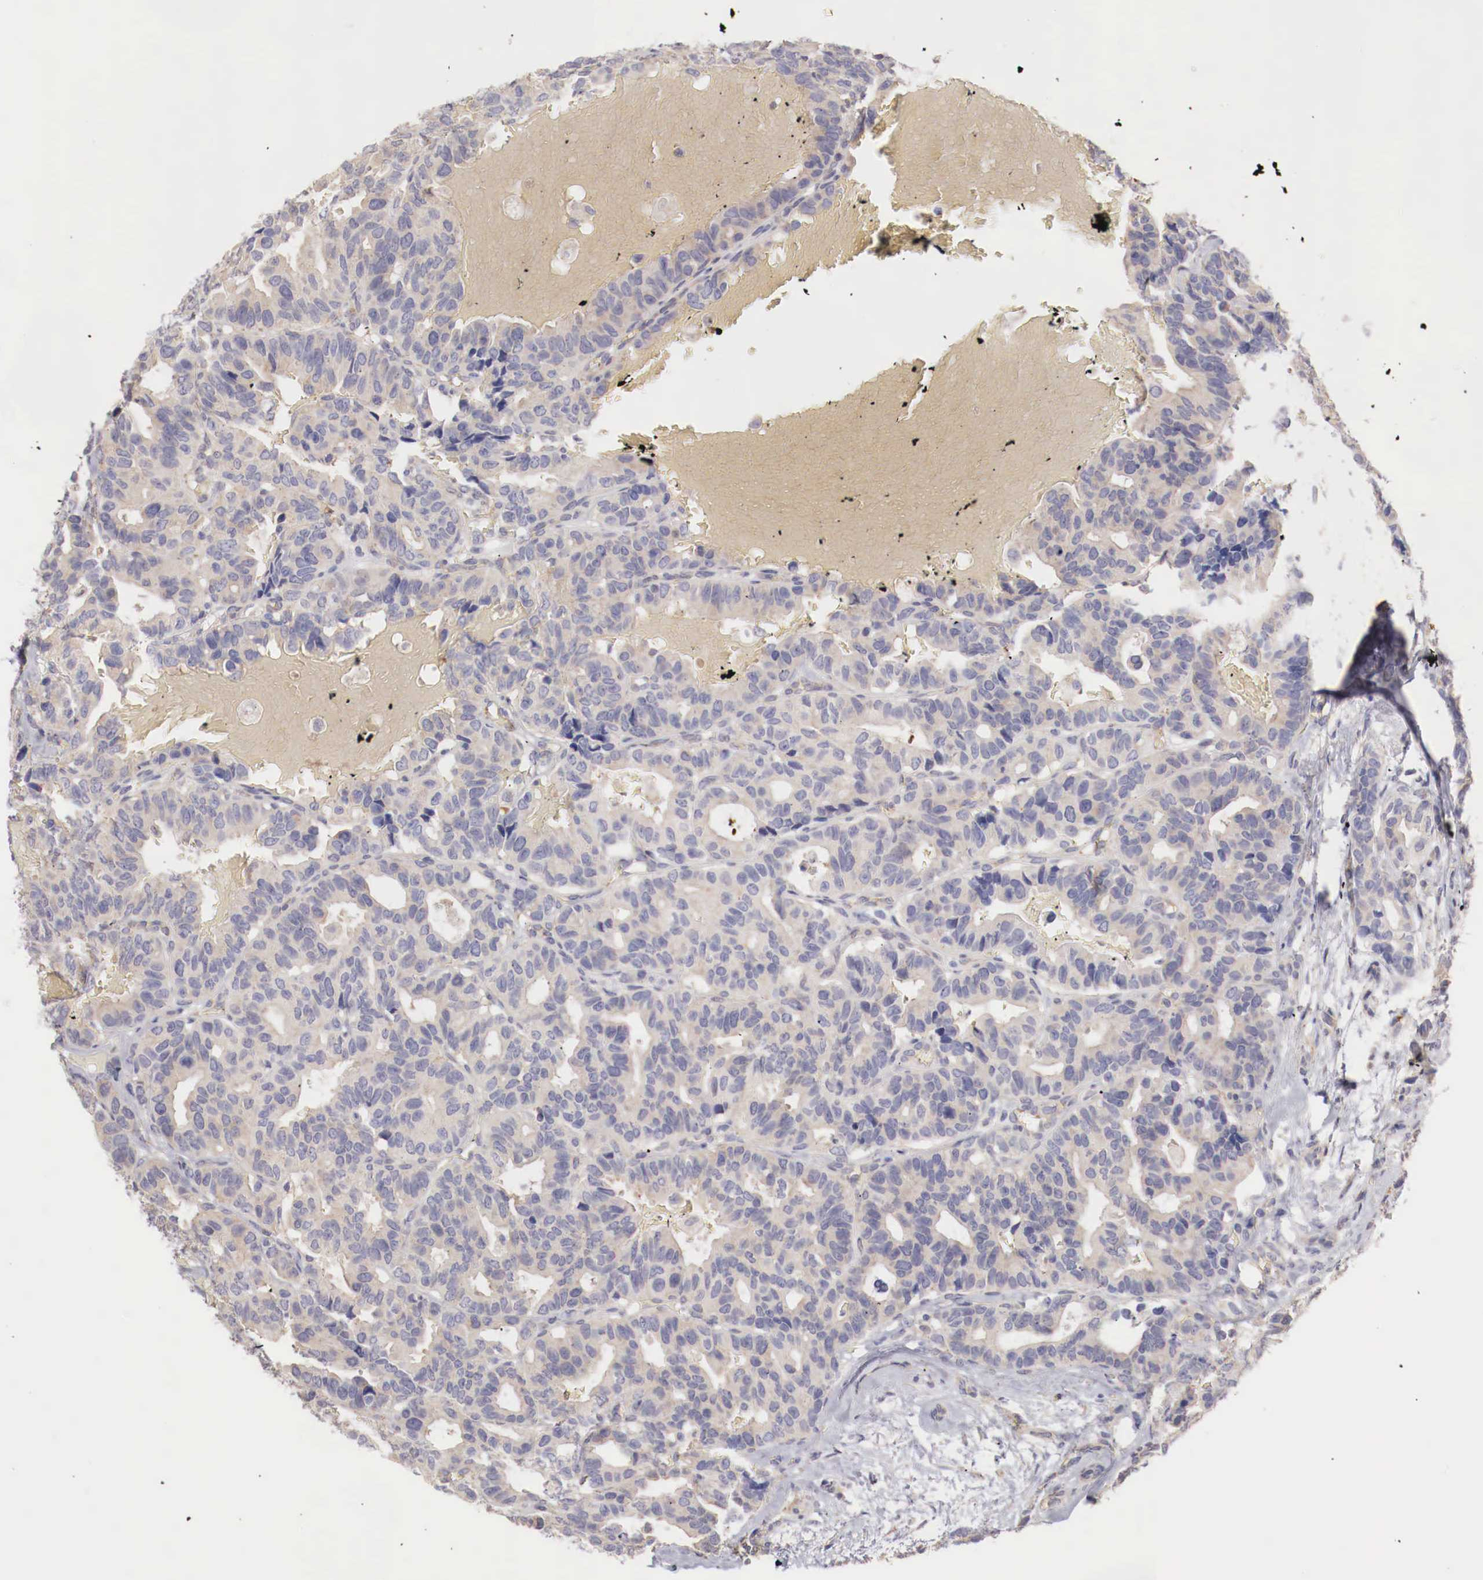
{"staining": {"intensity": "weak", "quantity": "25%-75%", "location": "cytoplasmic/membranous"}, "tissue": "breast cancer", "cell_type": "Tumor cells", "image_type": "cancer", "snomed": [{"axis": "morphology", "description": "Duct carcinoma"}, {"axis": "topography", "description": "Breast"}], "caption": "Invasive ductal carcinoma (breast) stained for a protein shows weak cytoplasmic/membranous positivity in tumor cells.", "gene": "PITPNA", "patient": {"sex": "female", "age": 69}}